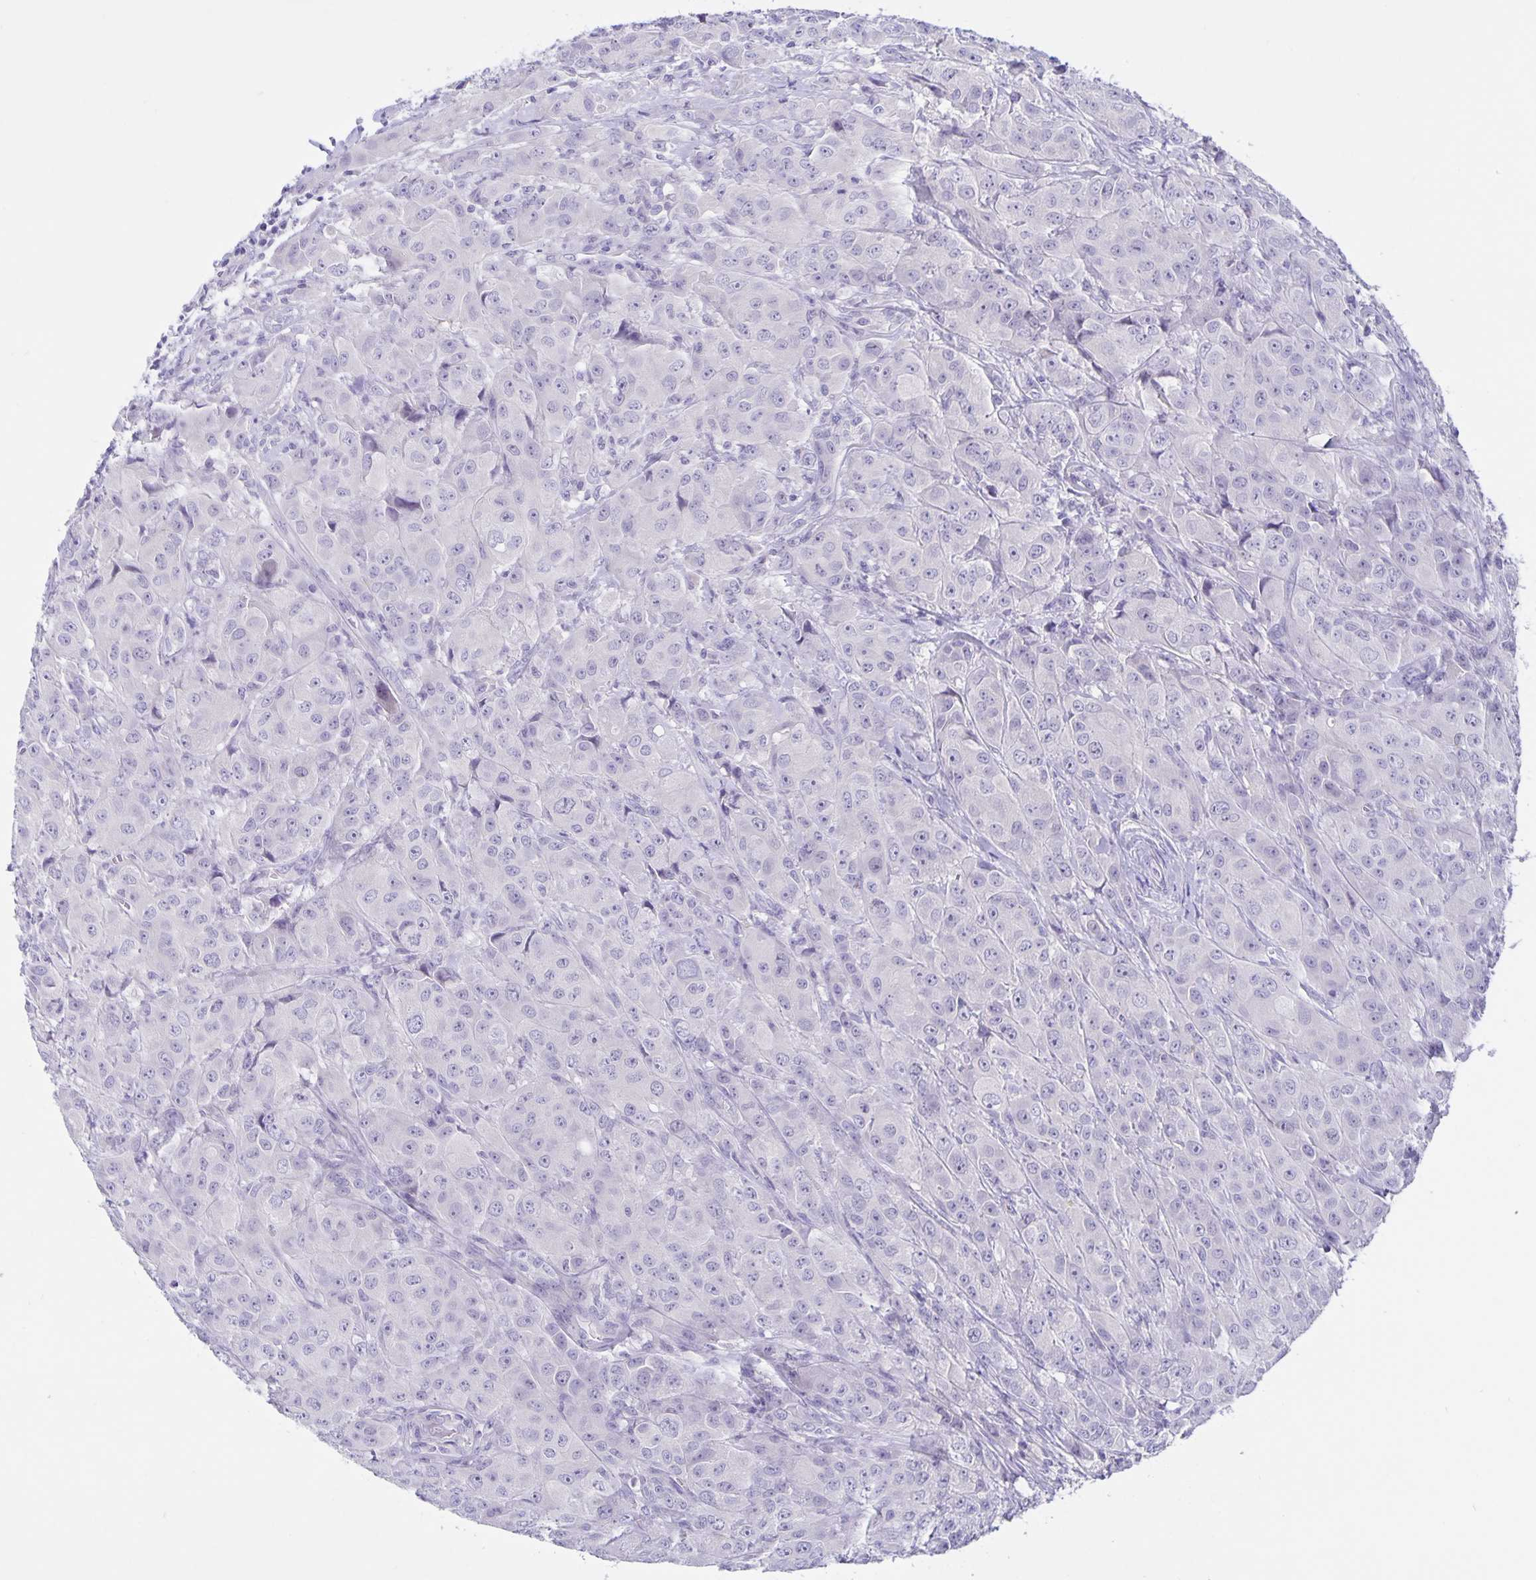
{"staining": {"intensity": "negative", "quantity": "none", "location": "none"}, "tissue": "breast cancer", "cell_type": "Tumor cells", "image_type": "cancer", "snomed": [{"axis": "morphology", "description": "Normal tissue, NOS"}, {"axis": "morphology", "description": "Duct carcinoma"}, {"axis": "topography", "description": "Breast"}], "caption": "Breast infiltrating ductal carcinoma was stained to show a protein in brown. There is no significant positivity in tumor cells.", "gene": "ERMN", "patient": {"sex": "female", "age": 43}}